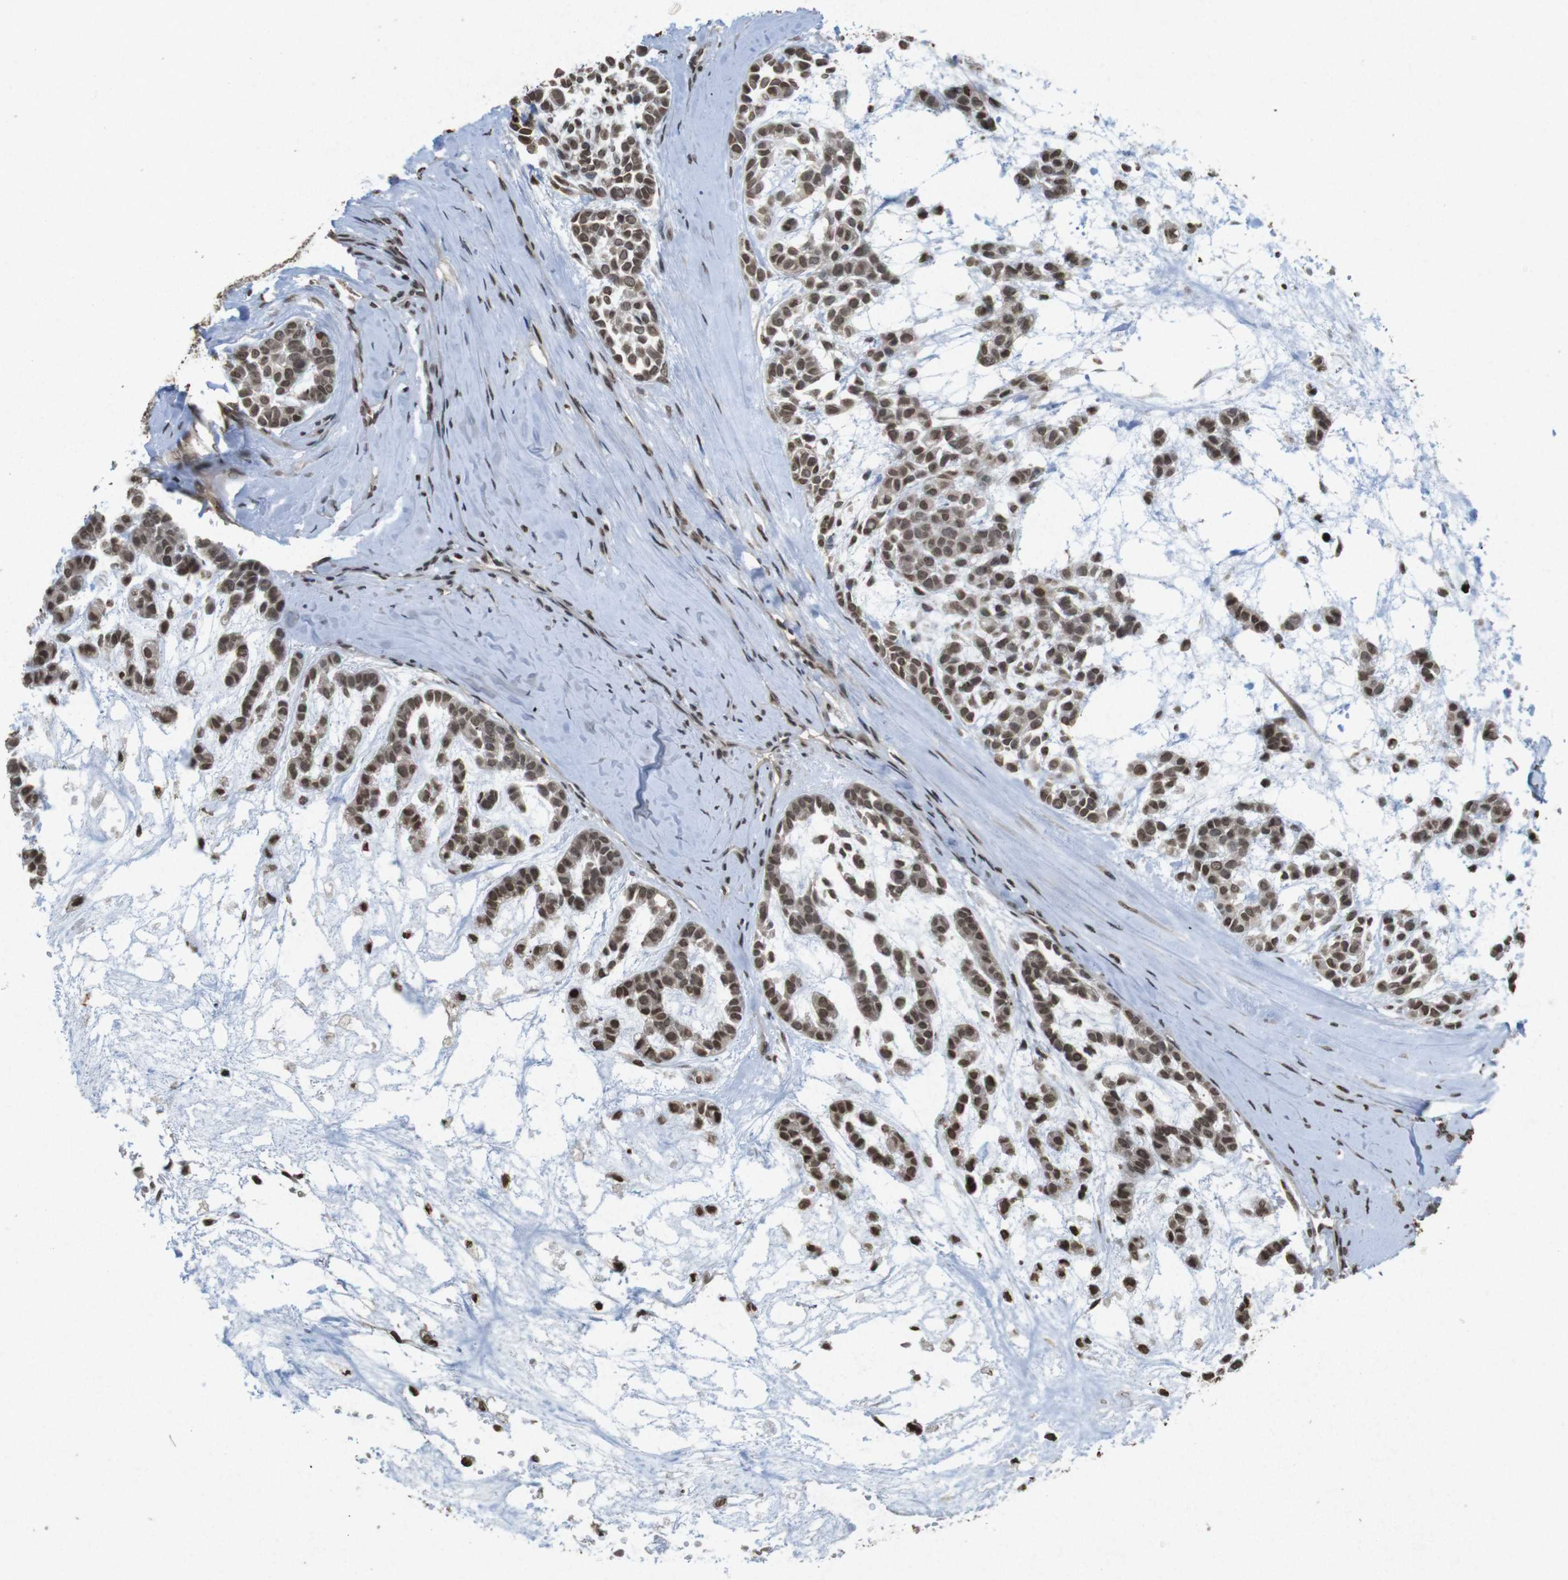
{"staining": {"intensity": "moderate", "quantity": ">75%", "location": "cytoplasmic/membranous,nuclear"}, "tissue": "head and neck cancer", "cell_type": "Tumor cells", "image_type": "cancer", "snomed": [{"axis": "morphology", "description": "Adenocarcinoma, NOS"}, {"axis": "morphology", "description": "Adenoma, NOS"}, {"axis": "topography", "description": "Head-Neck"}], "caption": "Immunohistochemical staining of head and neck adenoma reveals medium levels of moderate cytoplasmic/membranous and nuclear protein expression in approximately >75% of tumor cells.", "gene": "FOXA3", "patient": {"sex": "female", "age": 55}}